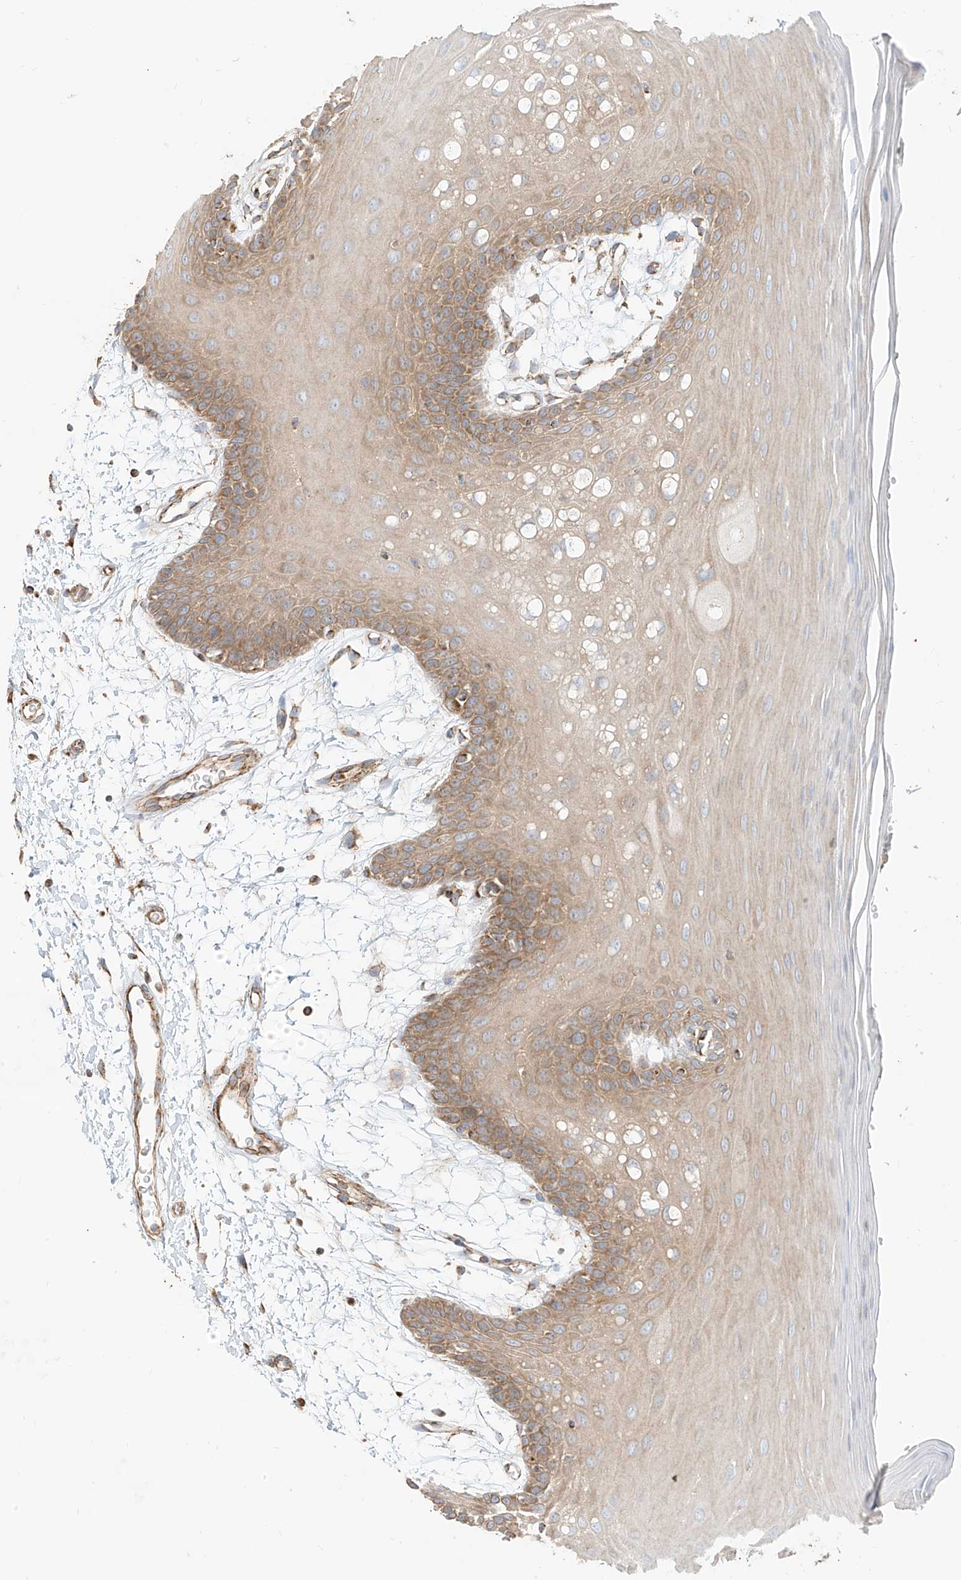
{"staining": {"intensity": "moderate", "quantity": "25%-75%", "location": "cytoplasmic/membranous"}, "tissue": "oral mucosa", "cell_type": "Squamous epithelial cells", "image_type": "normal", "snomed": [{"axis": "morphology", "description": "Normal tissue, NOS"}, {"axis": "topography", "description": "Skeletal muscle"}, {"axis": "topography", "description": "Oral tissue"}, {"axis": "topography", "description": "Salivary gland"}, {"axis": "topography", "description": "Peripheral nerve tissue"}], "caption": "Protein staining by immunohistochemistry (IHC) reveals moderate cytoplasmic/membranous staining in approximately 25%-75% of squamous epithelial cells in unremarkable oral mucosa.", "gene": "PLCL1", "patient": {"sex": "male", "age": 54}}